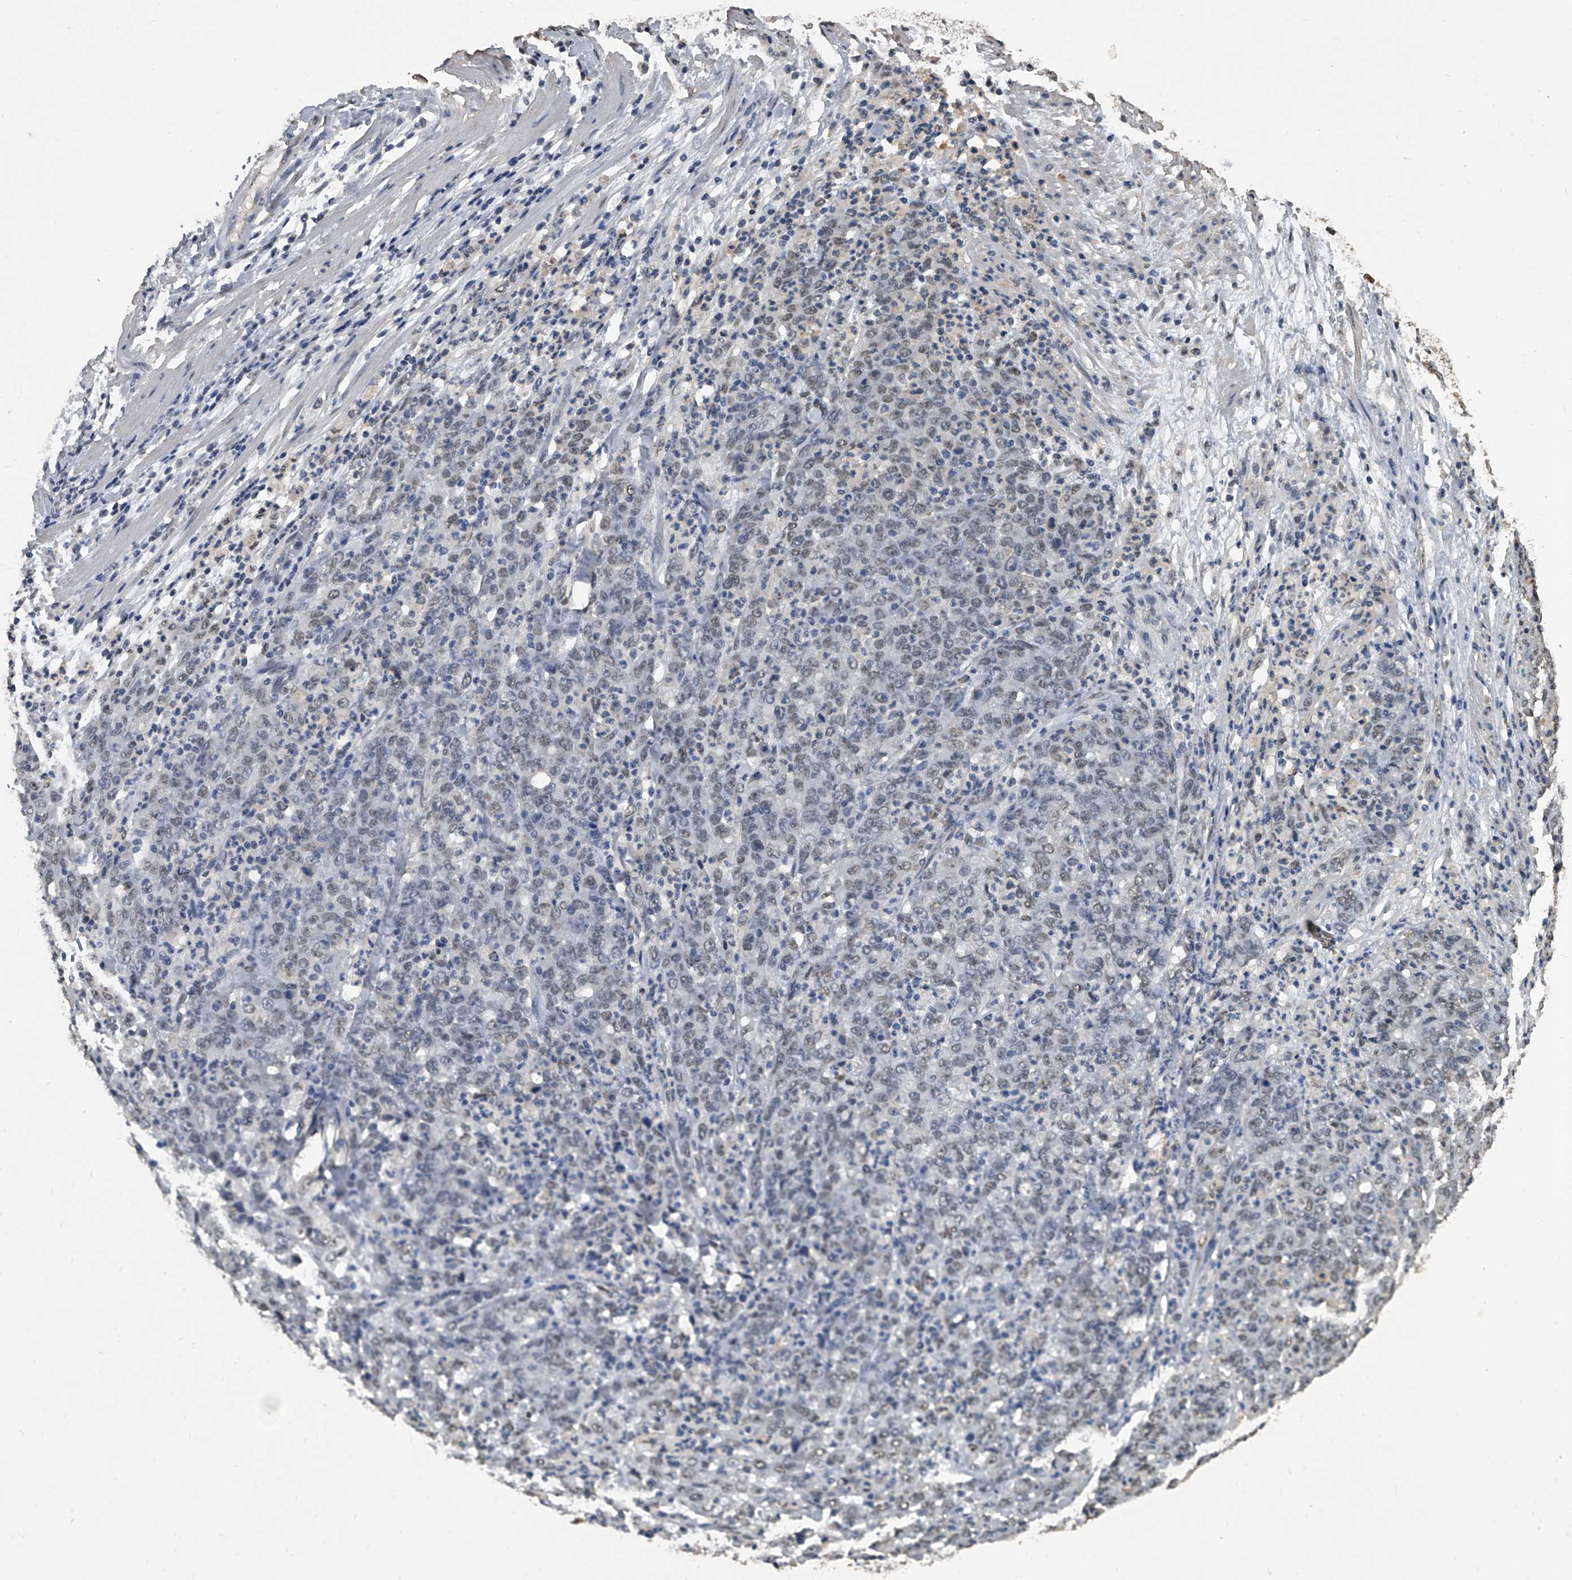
{"staining": {"intensity": "weak", "quantity": "<25%", "location": "nuclear"}, "tissue": "stomach cancer", "cell_type": "Tumor cells", "image_type": "cancer", "snomed": [{"axis": "morphology", "description": "Adenocarcinoma, NOS"}, {"axis": "topography", "description": "Stomach, lower"}], "caption": "Adenocarcinoma (stomach) was stained to show a protein in brown. There is no significant staining in tumor cells.", "gene": "MATR3", "patient": {"sex": "female", "age": 71}}